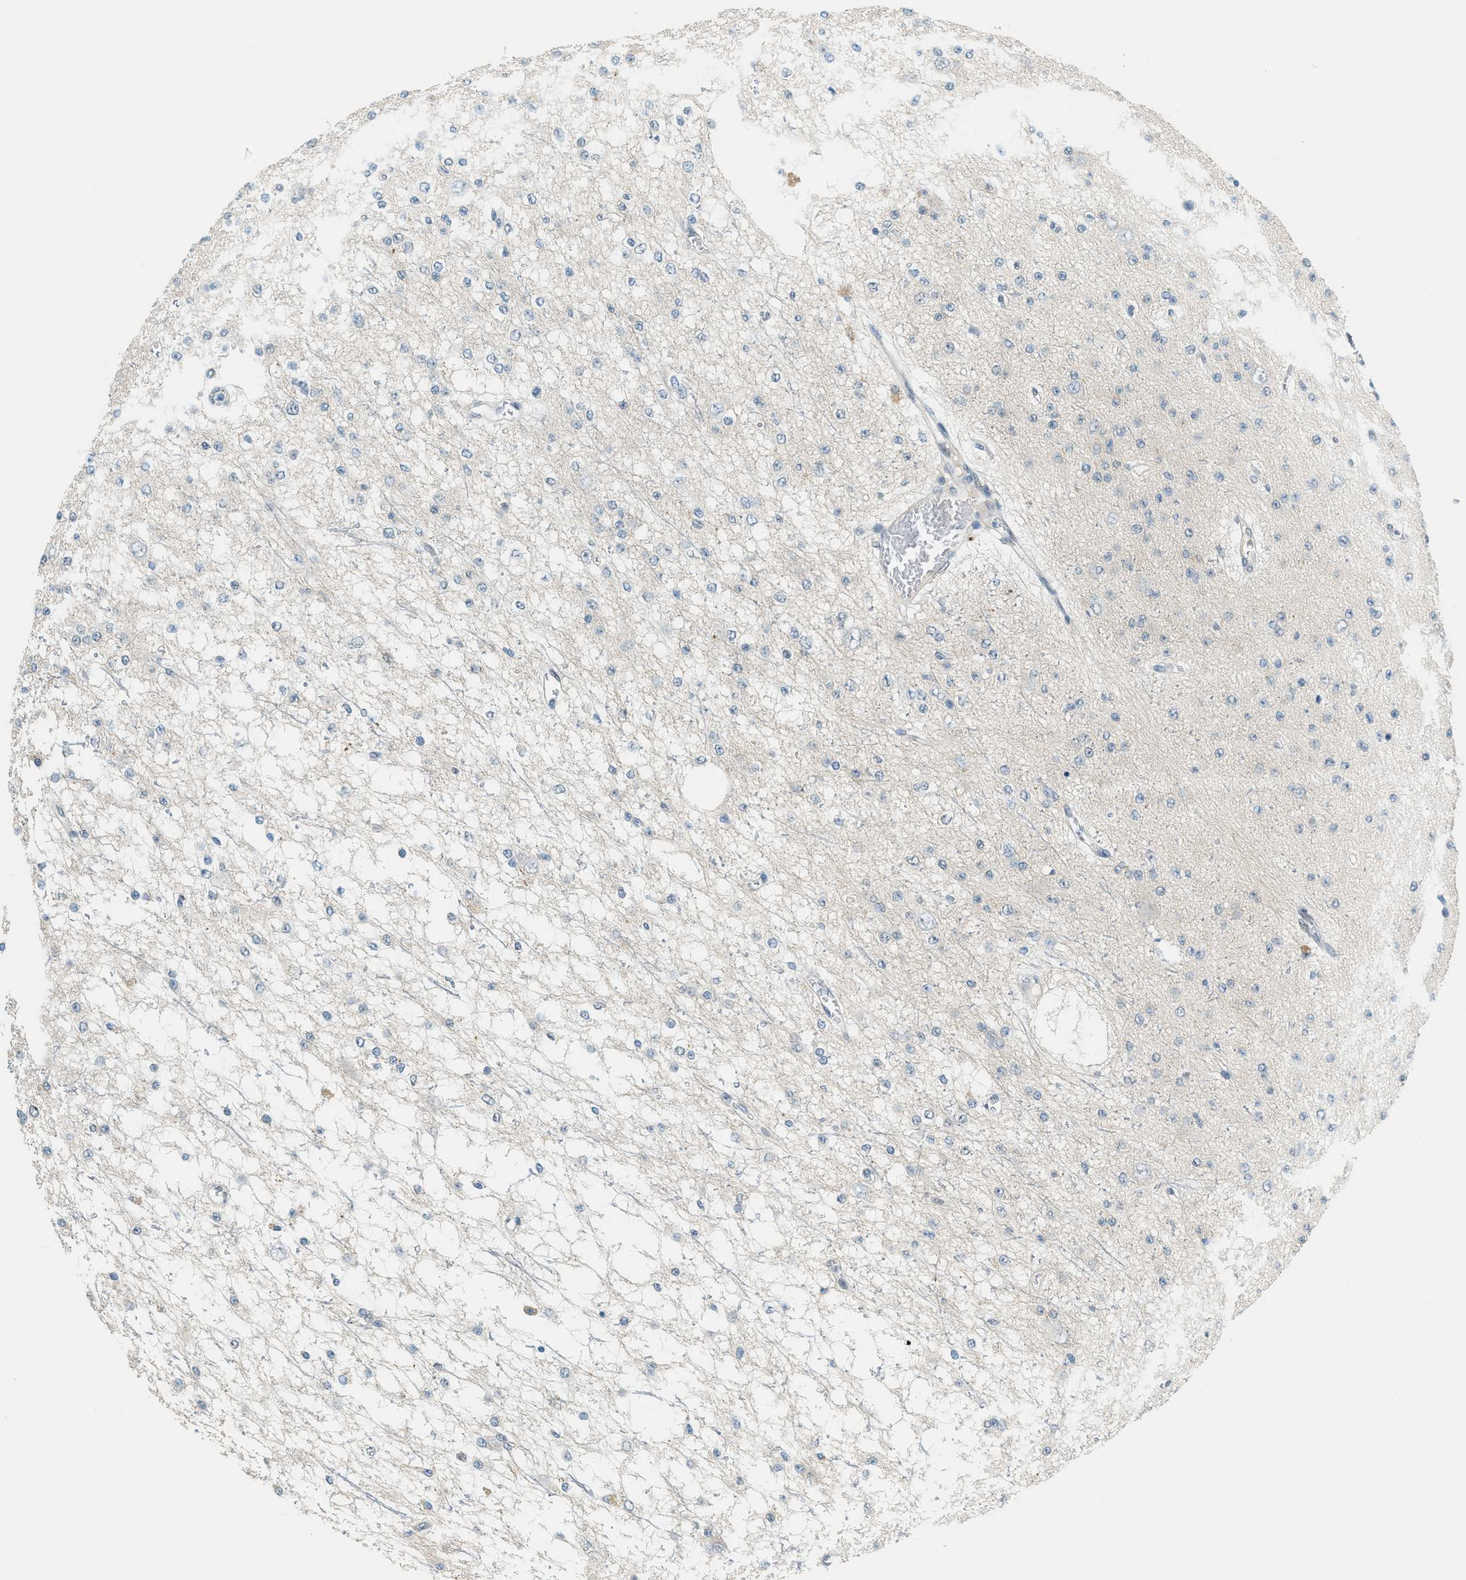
{"staining": {"intensity": "negative", "quantity": "none", "location": "none"}, "tissue": "glioma", "cell_type": "Tumor cells", "image_type": "cancer", "snomed": [{"axis": "morphology", "description": "Glioma, malignant, Low grade"}, {"axis": "topography", "description": "Brain"}], "caption": "IHC image of neoplastic tissue: human malignant glioma (low-grade) stained with DAB (3,3'-diaminobenzidine) exhibits no significant protein positivity in tumor cells.", "gene": "TCF3", "patient": {"sex": "male", "age": 38}}